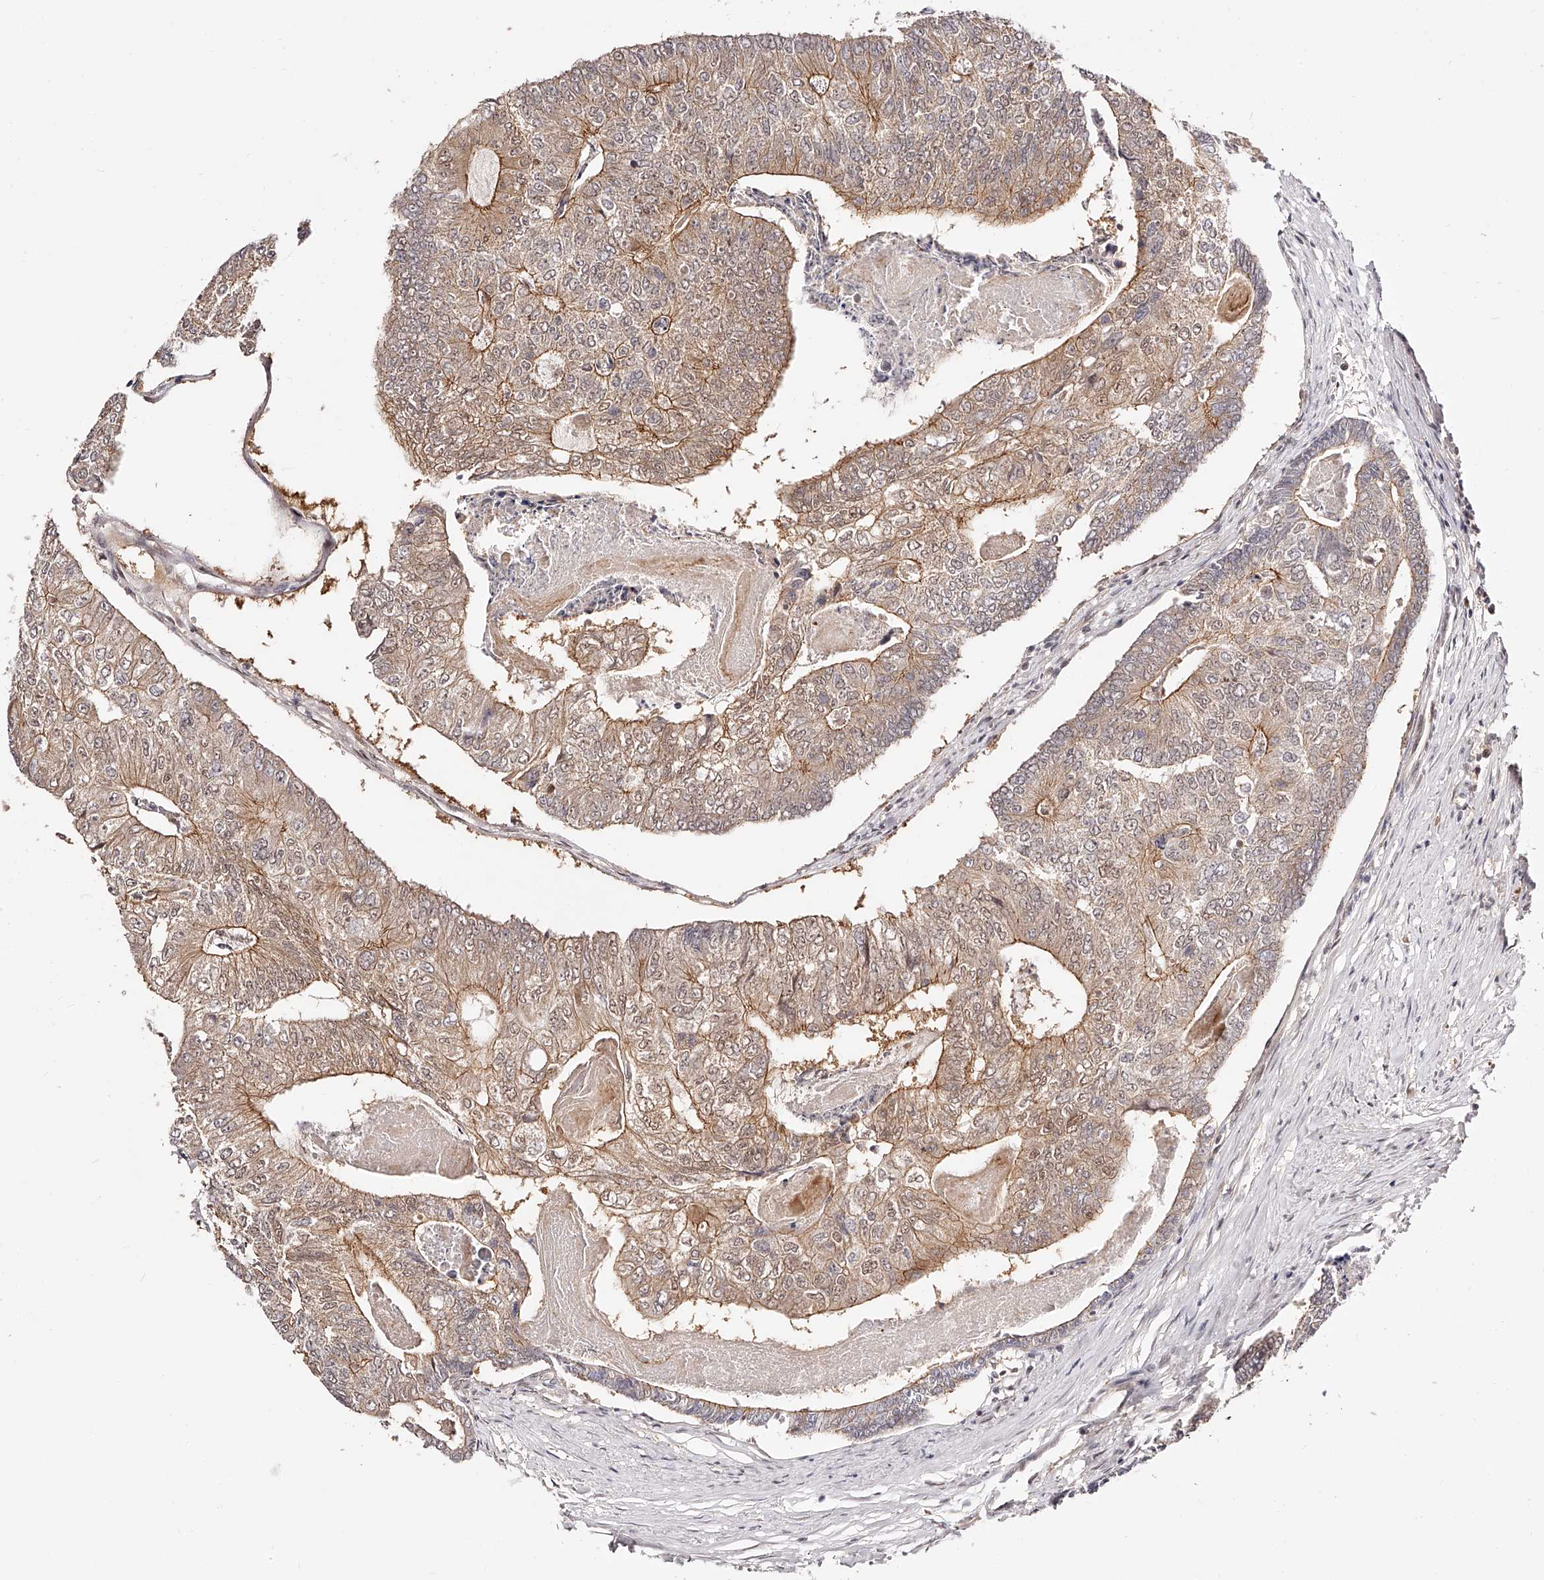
{"staining": {"intensity": "moderate", "quantity": "25%-75%", "location": "cytoplasmic/membranous,nuclear"}, "tissue": "colorectal cancer", "cell_type": "Tumor cells", "image_type": "cancer", "snomed": [{"axis": "morphology", "description": "Adenocarcinoma, NOS"}, {"axis": "topography", "description": "Colon"}], "caption": "Moderate cytoplasmic/membranous and nuclear positivity is appreciated in approximately 25%-75% of tumor cells in colorectal cancer. (IHC, brightfield microscopy, high magnification).", "gene": "USF3", "patient": {"sex": "female", "age": 67}}